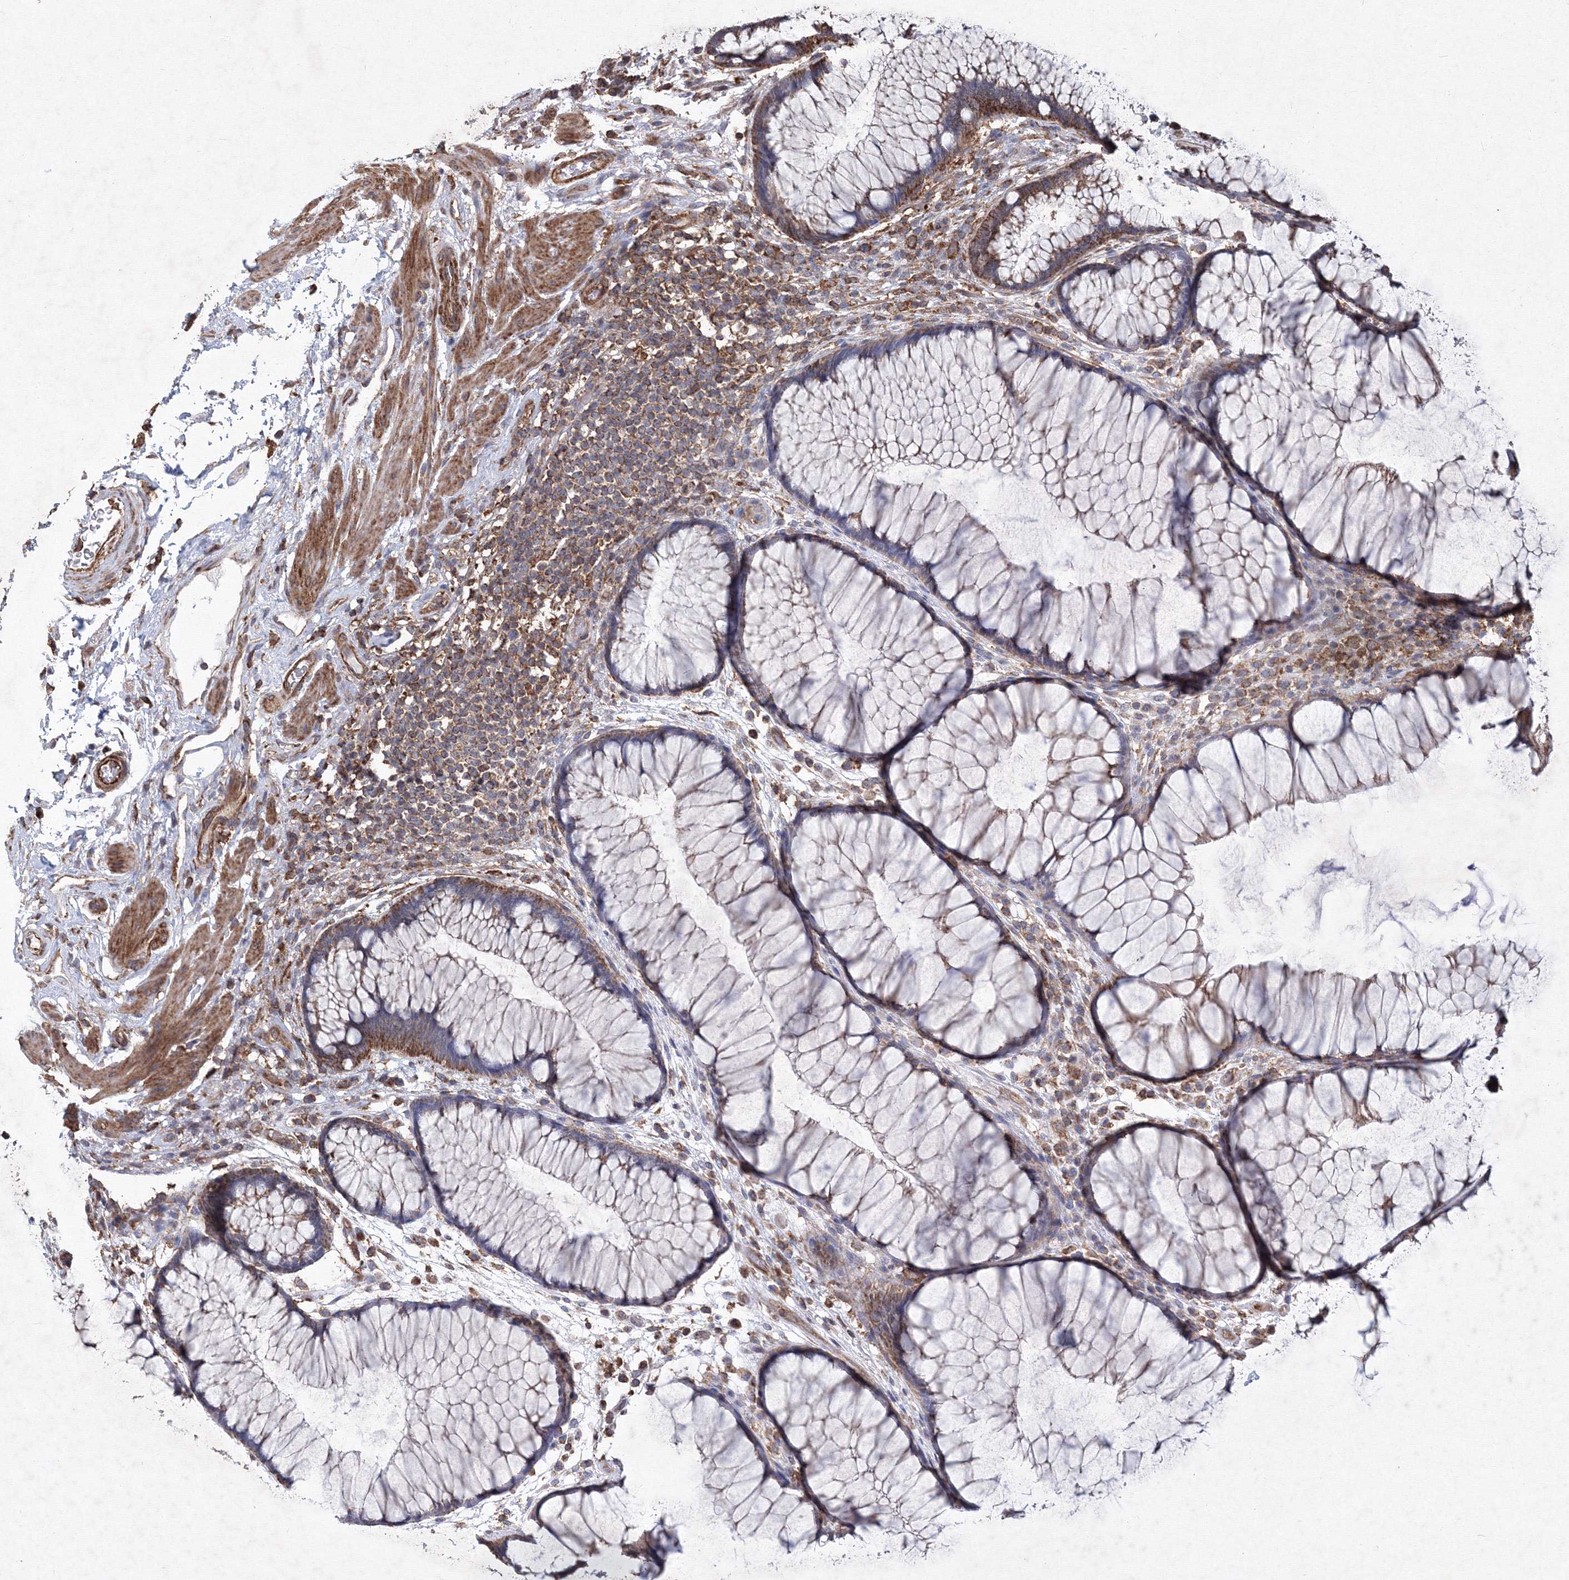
{"staining": {"intensity": "moderate", "quantity": "25%-75%", "location": "cytoplasmic/membranous"}, "tissue": "rectum", "cell_type": "Glandular cells", "image_type": "normal", "snomed": [{"axis": "morphology", "description": "Normal tissue, NOS"}, {"axis": "topography", "description": "Rectum"}], "caption": "Brown immunohistochemical staining in unremarkable human rectum exhibits moderate cytoplasmic/membranous positivity in about 25%-75% of glandular cells. The protein of interest is shown in brown color, while the nuclei are stained blue.", "gene": "TMEM139", "patient": {"sex": "male", "age": 51}}